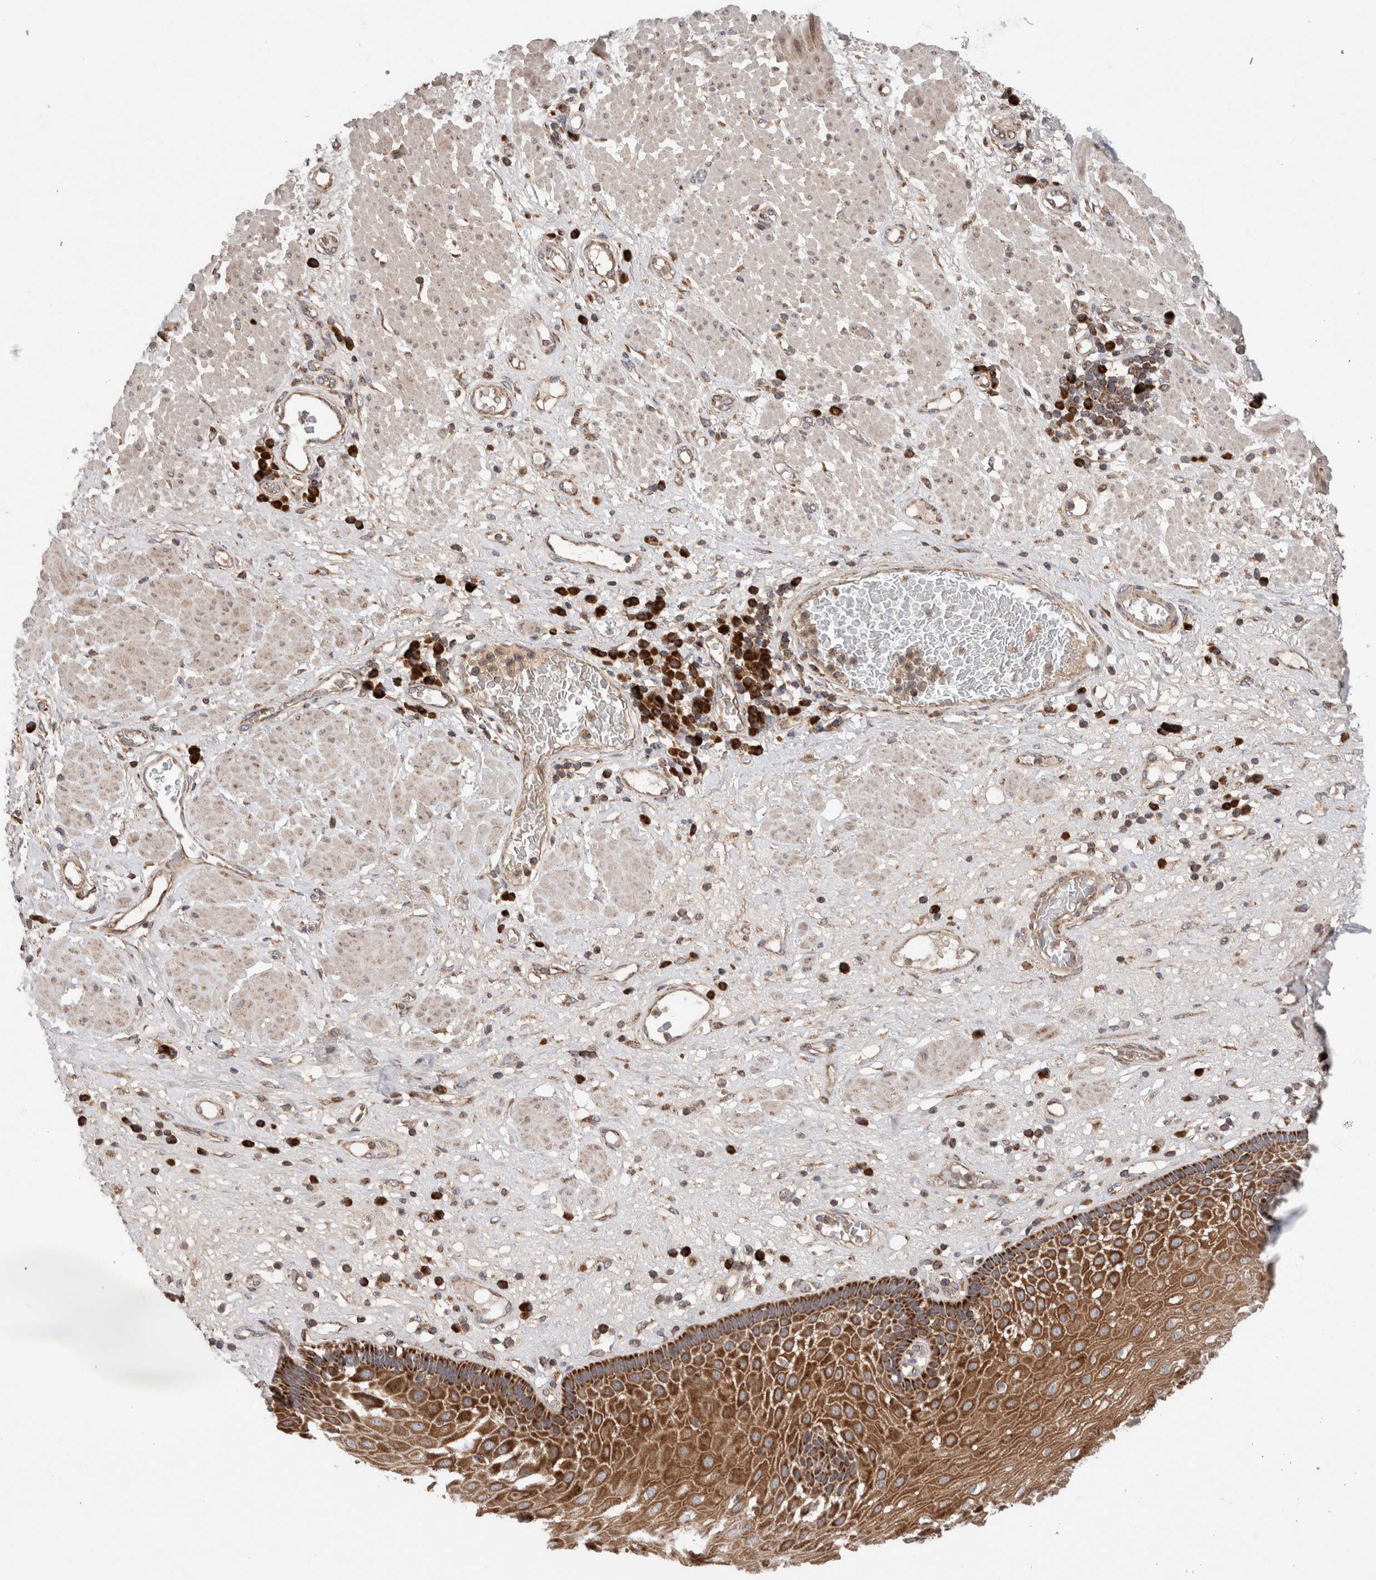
{"staining": {"intensity": "strong", "quantity": ">75%", "location": "cytoplasmic/membranous"}, "tissue": "esophagus", "cell_type": "Squamous epithelial cells", "image_type": "normal", "snomed": [{"axis": "morphology", "description": "Normal tissue, NOS"}, {"axis": "morphology", "description": "Adenocarcinoma, NOS"}, {"axis": "topography", "description": "Esophagus"}], "caption": "Immunohistochemical staining of unremarkable esophagus exhibits >75% levels of strong cytoplasmic/membranous protein expression in approximately >75% of squamous epithelial cells.", "gene": "KIF21B", "patient": {"sex": "male", "age": 62}}